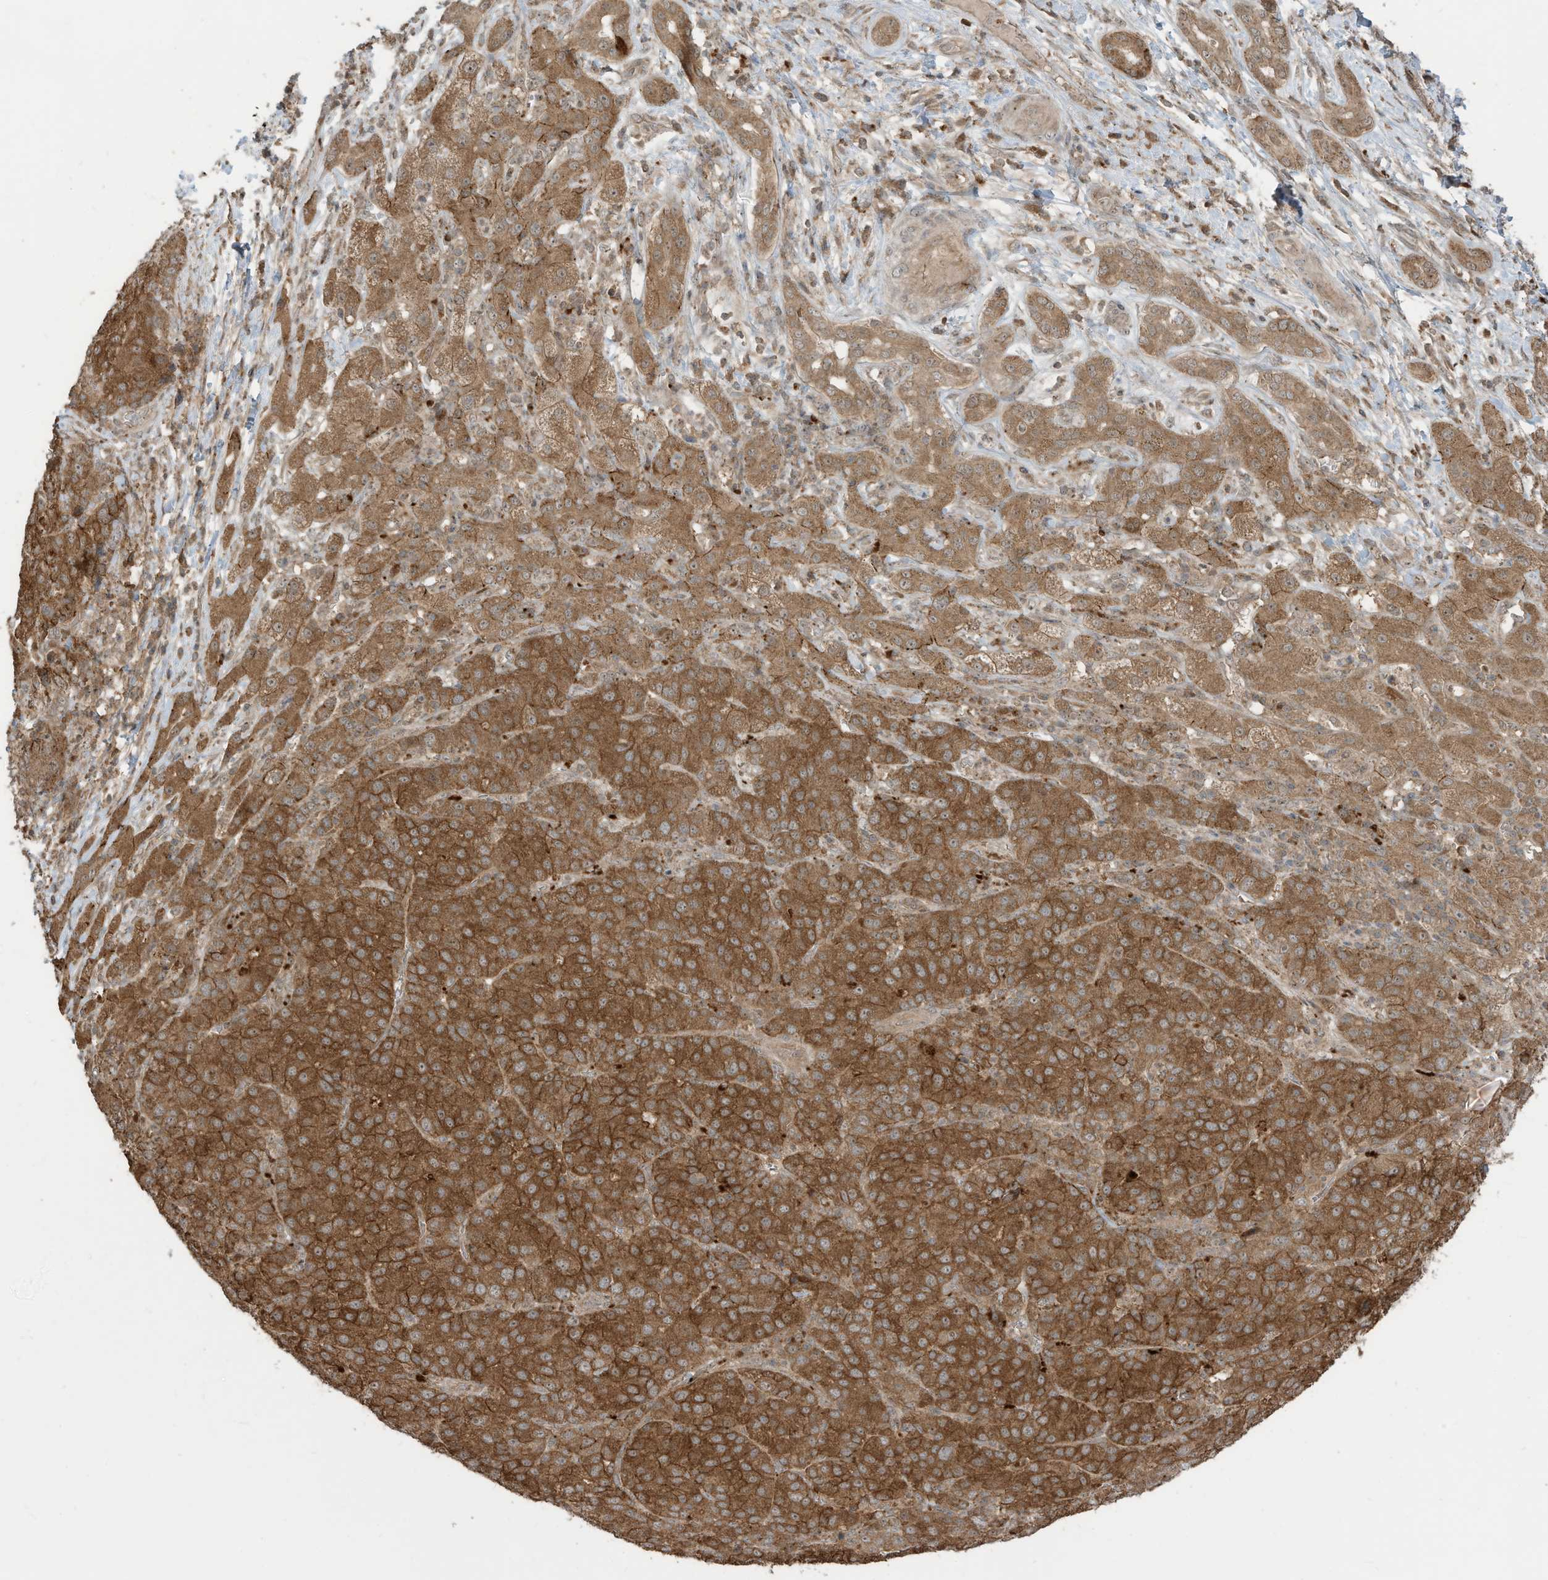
{"staining": {"intensity": "strong", "quantity": ">75%", "location": "cytoplasmic/membranous"}, "tissue": "liver cancer", "cell_type": "Tumor cells", "image_type": "cancer", "snomed": [{"axis": "morphology", "description": "Carcinoma, Hepatocellular, NOS"}, {"axis": "topography", "description": "Liver"}], "caption": "The immunohistochemical stain highlights strong cytoplasmic/membranous positivity in tumor cells of liver cancer (hepatocellular carcinoma) tissue.", "gene": "CARF", "patient": {"sex": "male", "age": 65}}